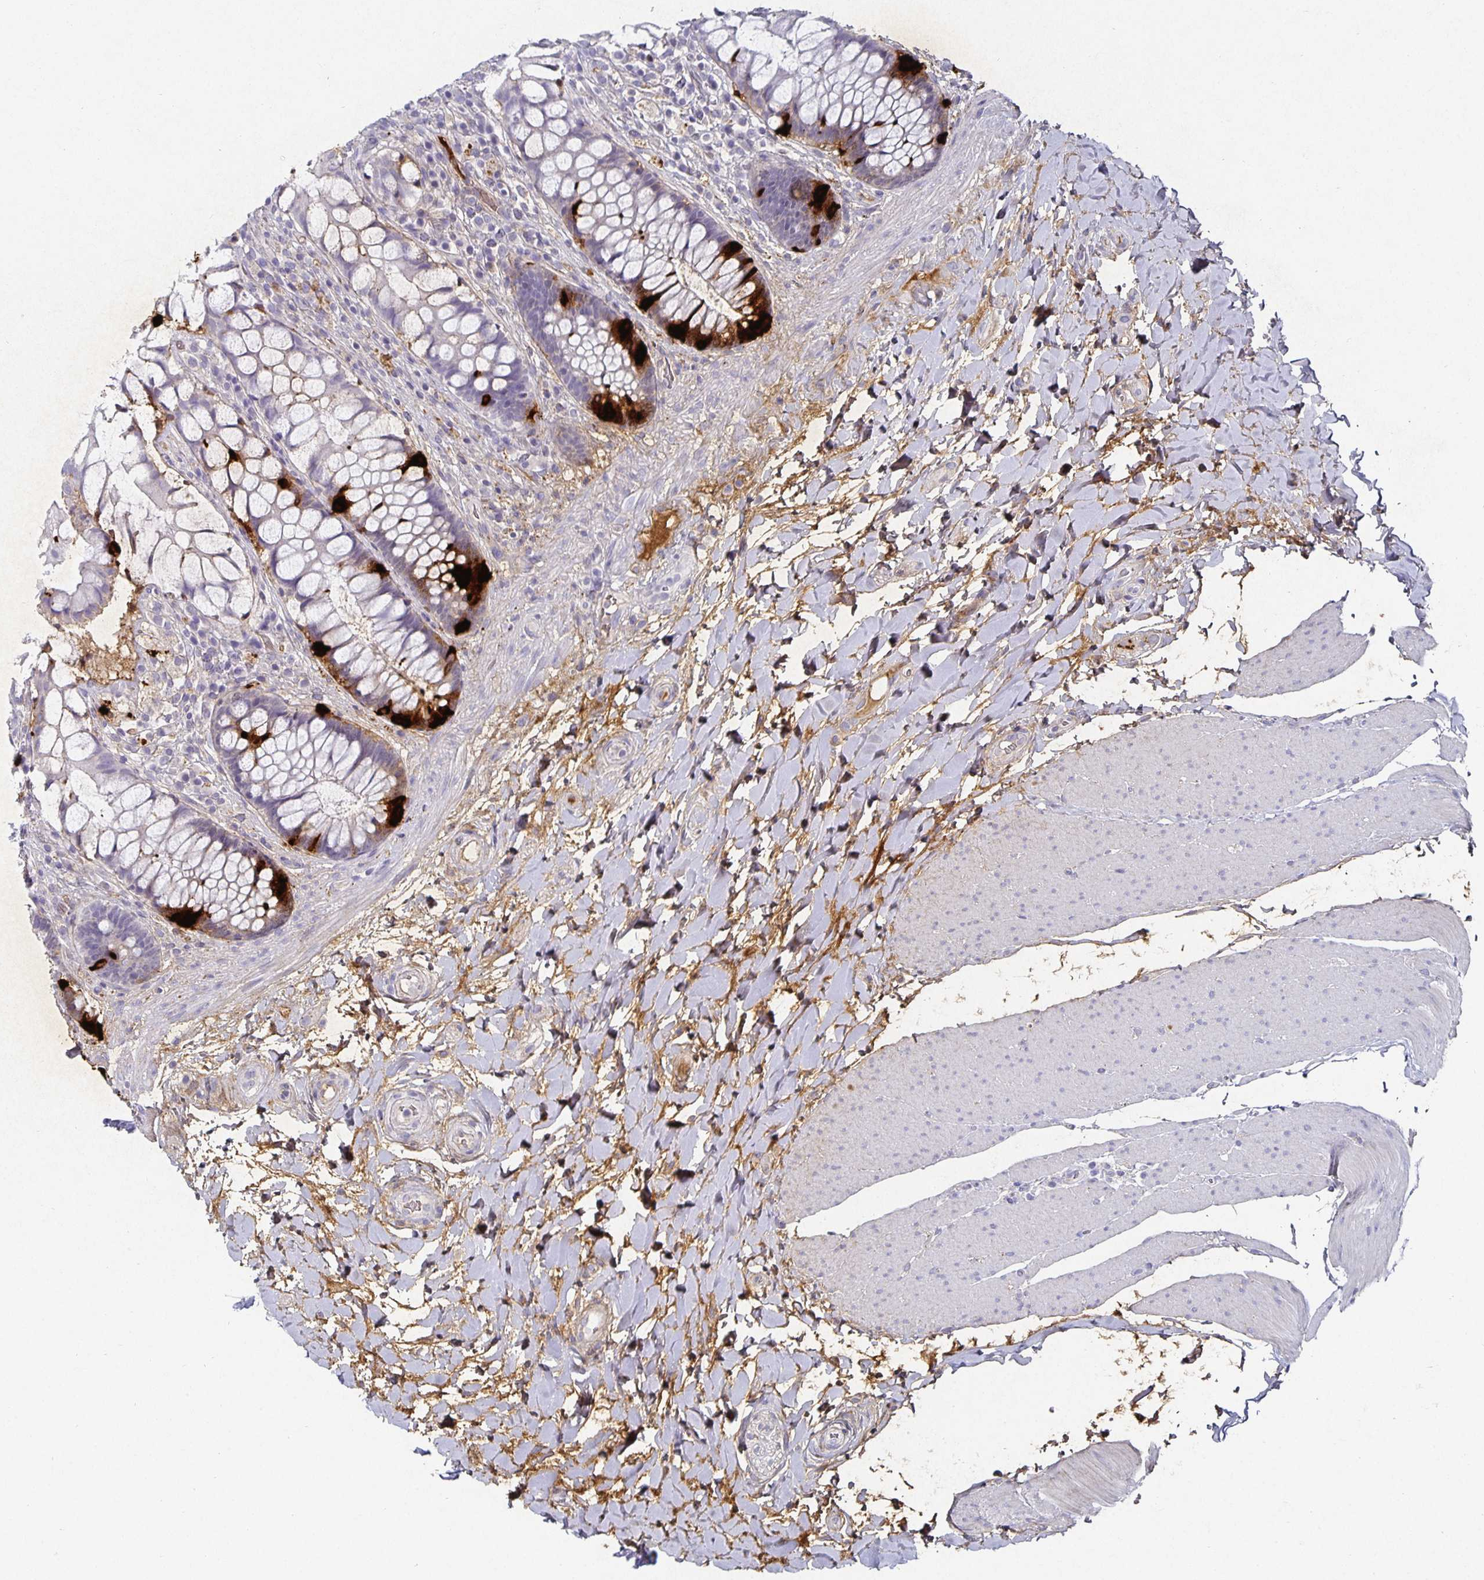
{"staining": {"intensity": "strong", "quantity": "<25%", "location": "cytoplasmic/membranous"}, "tissue": "rectum", "cell_type": "Glandular cells", "image_type": "normal", "snomed": [{"axis": "morphology", "description": "Normal tissue, NOS"}, {"axis": "topography", "description": "Rectum"}], "caption": "Immunohistochemical staining of normal human rectum exhibits strong cytoplasmic/membranous protein expression in about <25% of glandular cells.", "gene": "CHGA", "patient": {"sex": "female", "age": 58}}